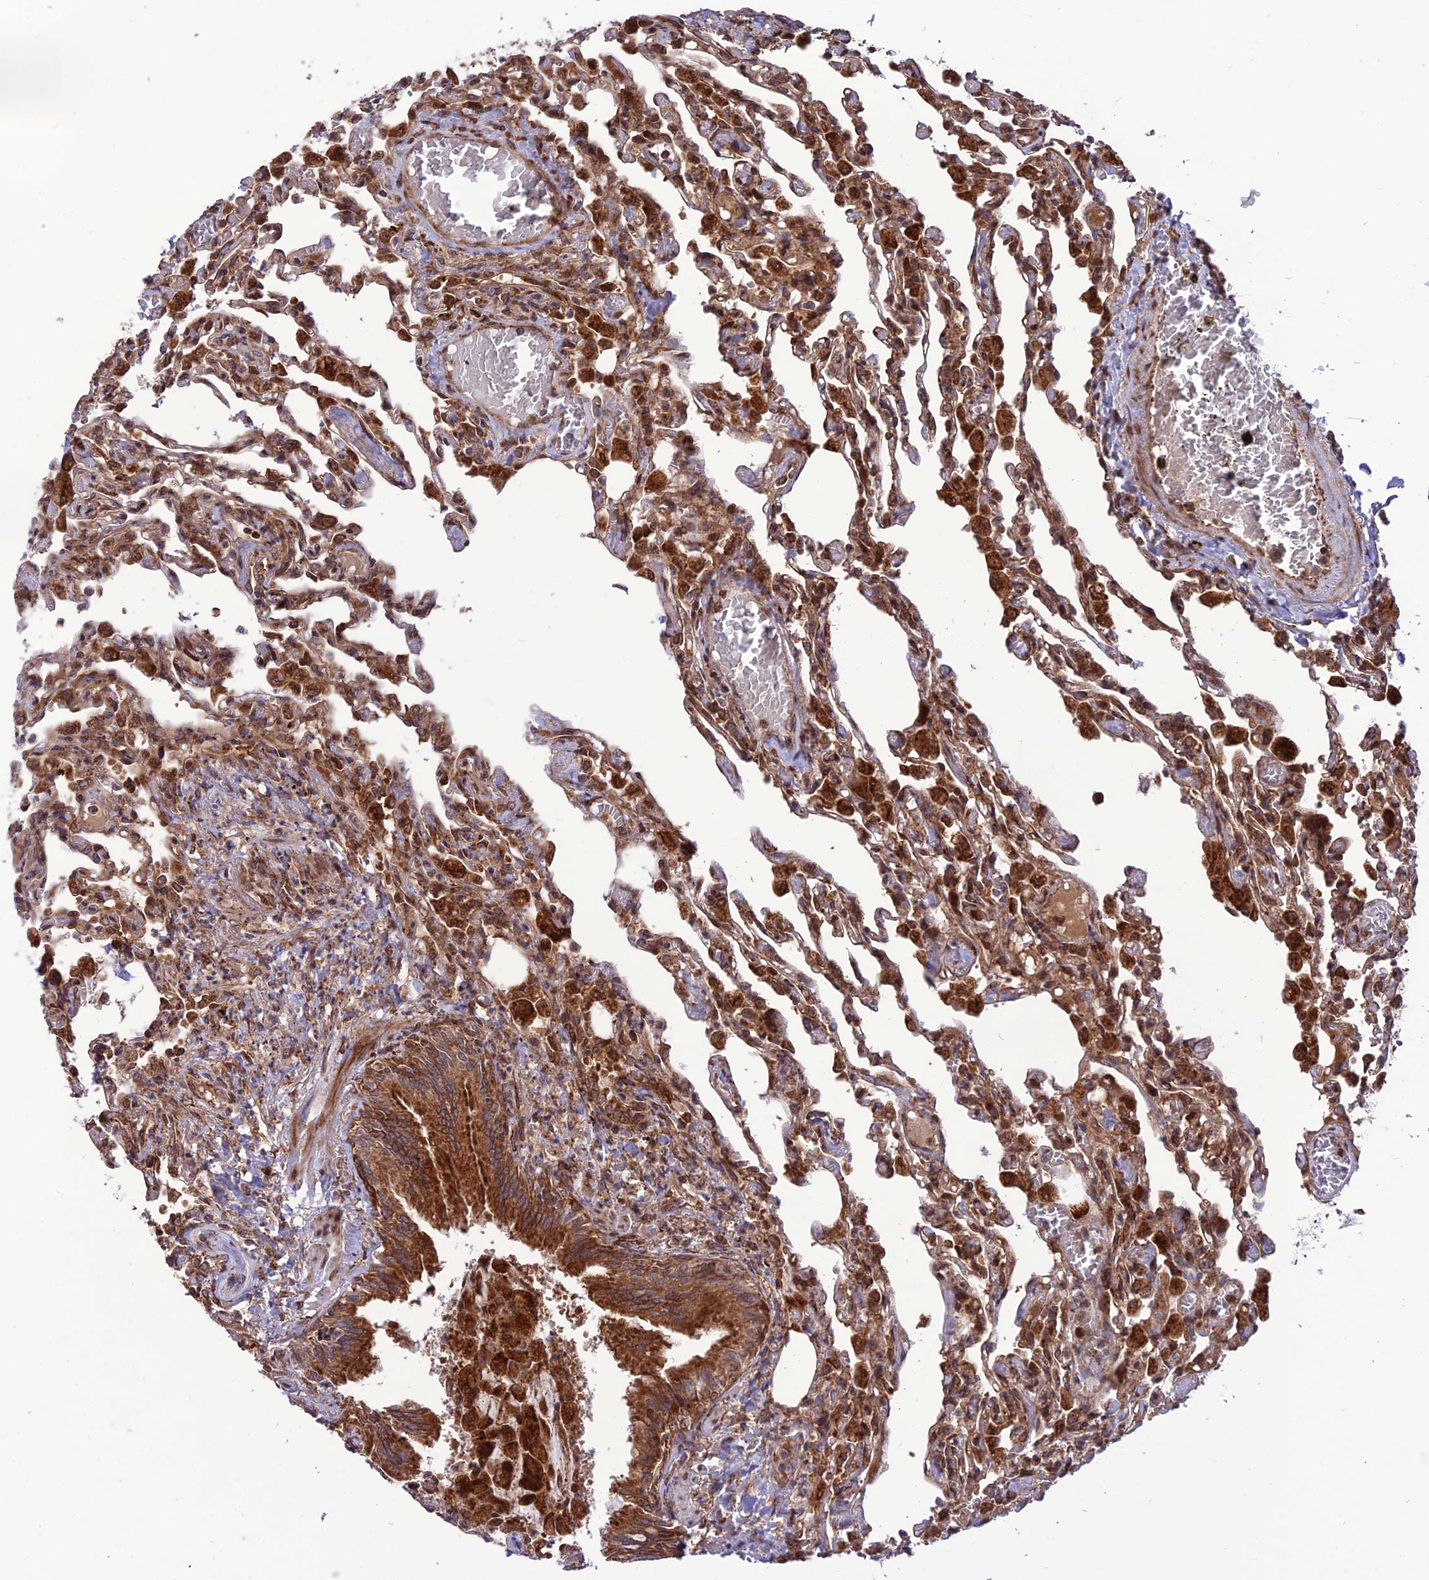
{"staining": {"intensity": "strong", "quantity": "25%-75%", "location": "cytoplasmic/membranous"}, "tissue": "lung", "cell_type": "Alveolar cells", "image_type": "normal", "snomed": [{"axis": "morphology", "description": "Normal tissue, NOS"}, {"axis": "topography", "description": "Bronchus"}, {"axis": "topography", "description": "Lung"}], "caption": "Alveolar cells exhibit strong cytoplasmic/membranous expression in about 25%-75% of cells in unremarkable lung.", "gene": "CRTAP", "patient": {"sex": "female", "age": 49}}